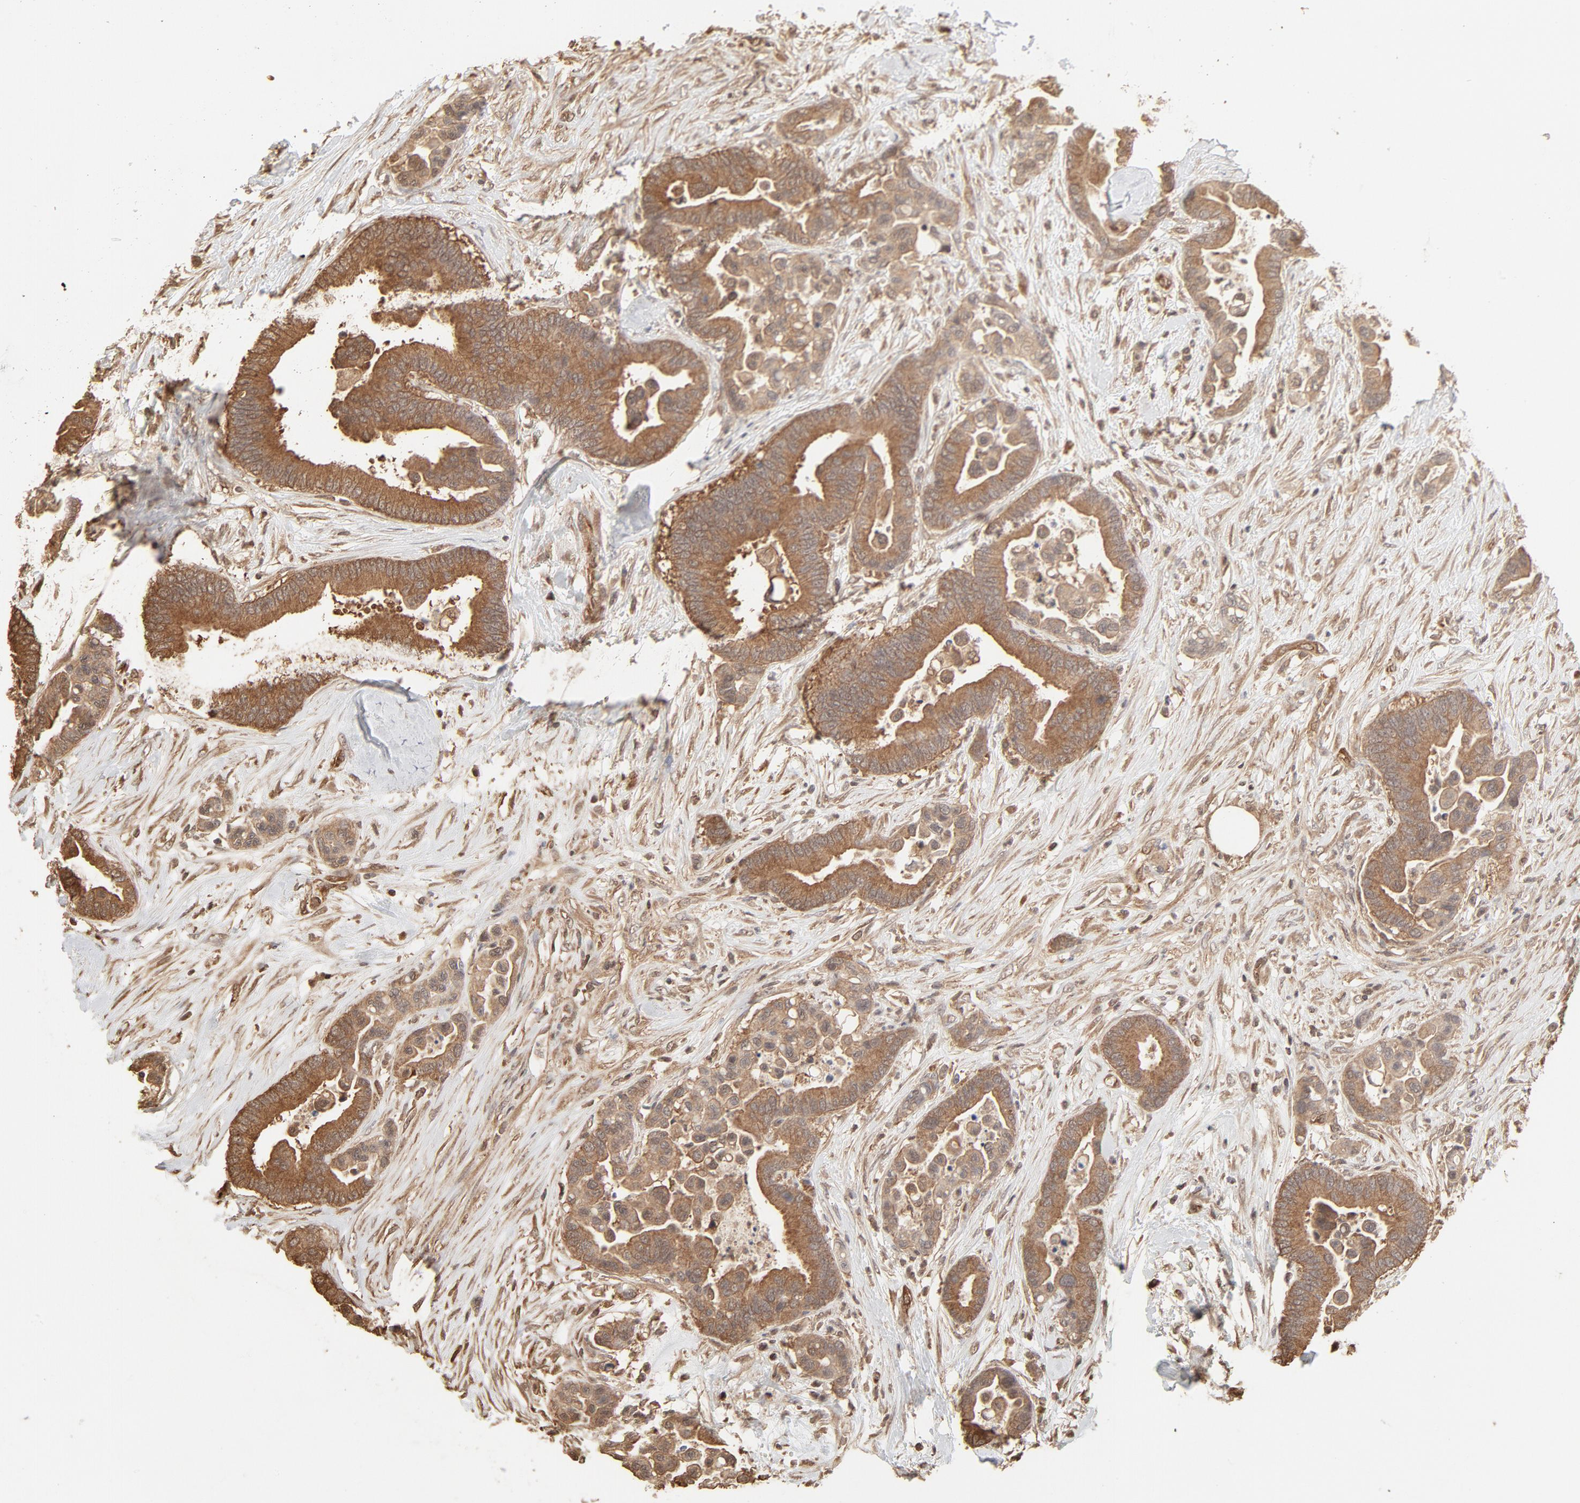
{"staining": {"intensity": "moderate", "quantity": ">75%", "location": "cytoplasmic/membranous"}, "tissue": "colorectal cancer", "cell_type": "Tumor cells", "image_type": "cancer", "snomed": [{"axis": "morphology", "description": "Adenocarcinoma, NOS"}, {"axis": "topography", "description": "Colon"}], "caption": "DAB immunohistochemical staining of colorectal cancer (adenocarcinoma) demonstrates moderate cytoplasmic/membranous protein staining in approximately >75% of tumor cells.", "gene": "PPP2CA", "patient": {"sex": "male", "age": 82}}